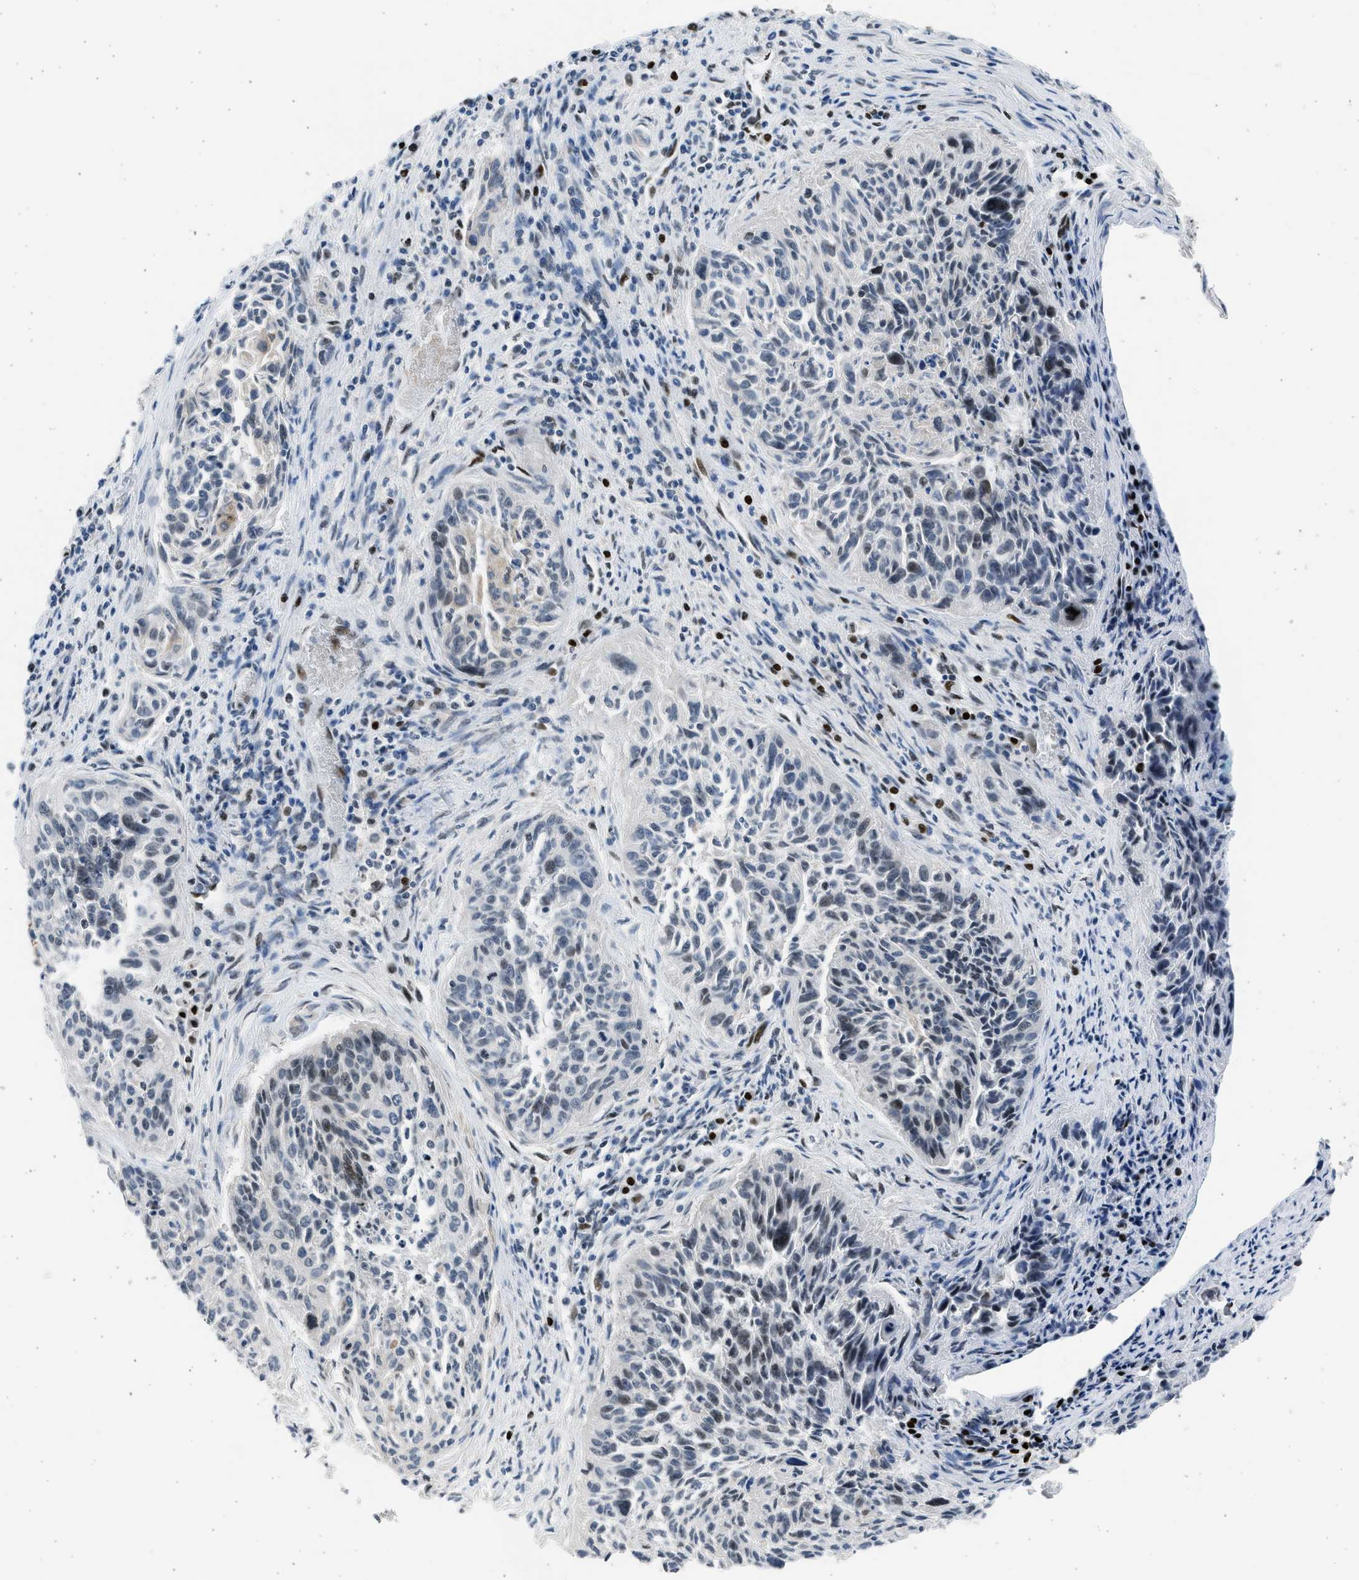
{"staining": {"intensity": "weak", "quantity": "<25%", "location": "cytoplasmic/membranous,nuclear"}, "tissue": "cervical cancer", "cell_type": "Tumor cells", "image_type": "cancer", "snomed": [{"axis": "morphology", "description": "Squamous cell carcinoma, NOS"}, {"axis": "topography", "description": "Cervix"}], "caption": "Immunohistochemistry (IHC) image of squamous cell carcinoma (cervical) stained for a protein (brown), which demonstrates no staining in tumor cells.", "gene": "HMGN3", "patient": {"sex": "female", "age": 55}}